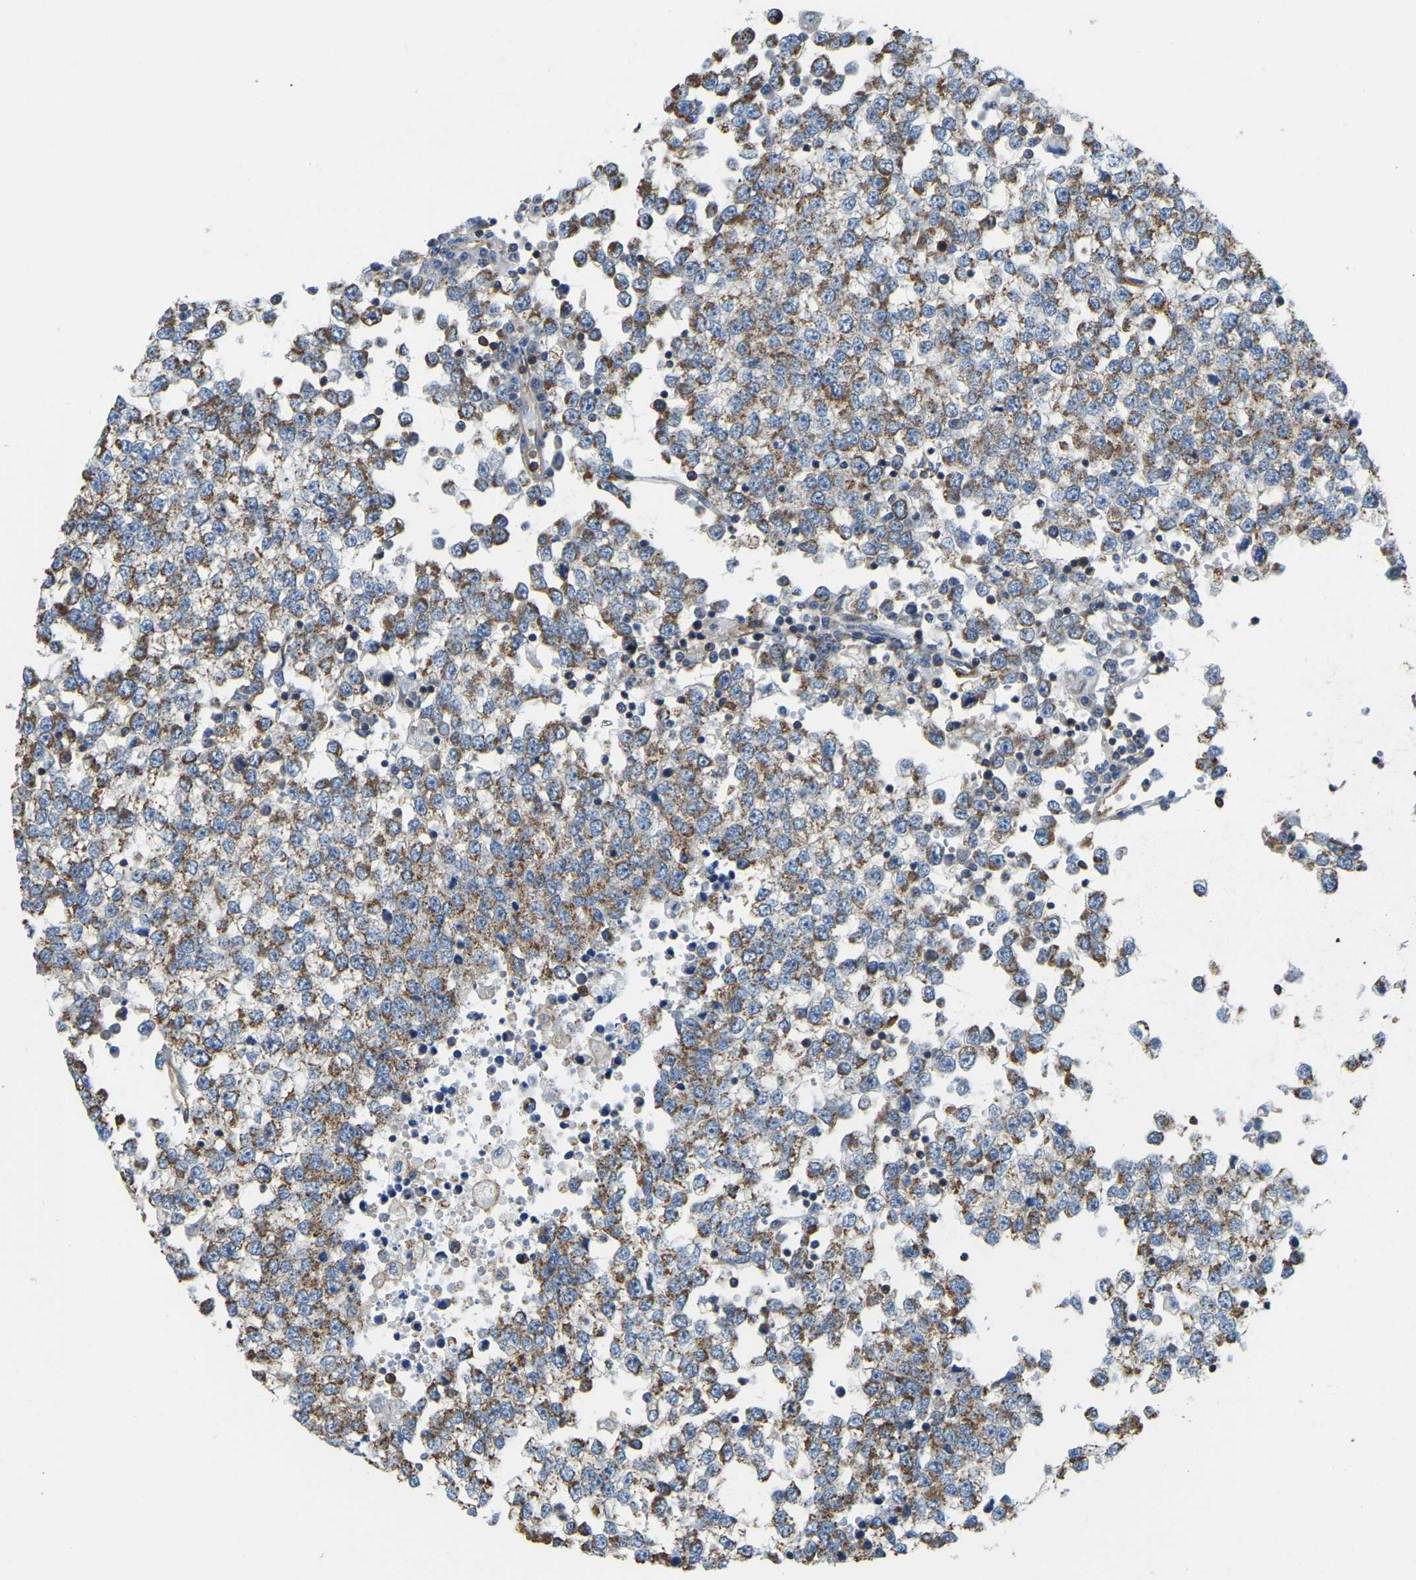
{"staining": {"intensity": "moderate", "quantity": ">75%", "location": "cytoplasmic/membranous"}, "tissue": "testis cancer", "cell_type": "Tumor cells", "image_type": "cancer", "snomed": [{"axis": "morphology", "description": "Seminoma, NOS"}, {"axis": "topography", "description": "Testis"}], "caption": "A medium amount of moderate cytoplasmic/membranous staining is appreciated in about >75% of tumor cells in testis cancer (seminoma) tissue.", "gene": "AHNAK", "patient": {"sex": "male", "age": 65}}